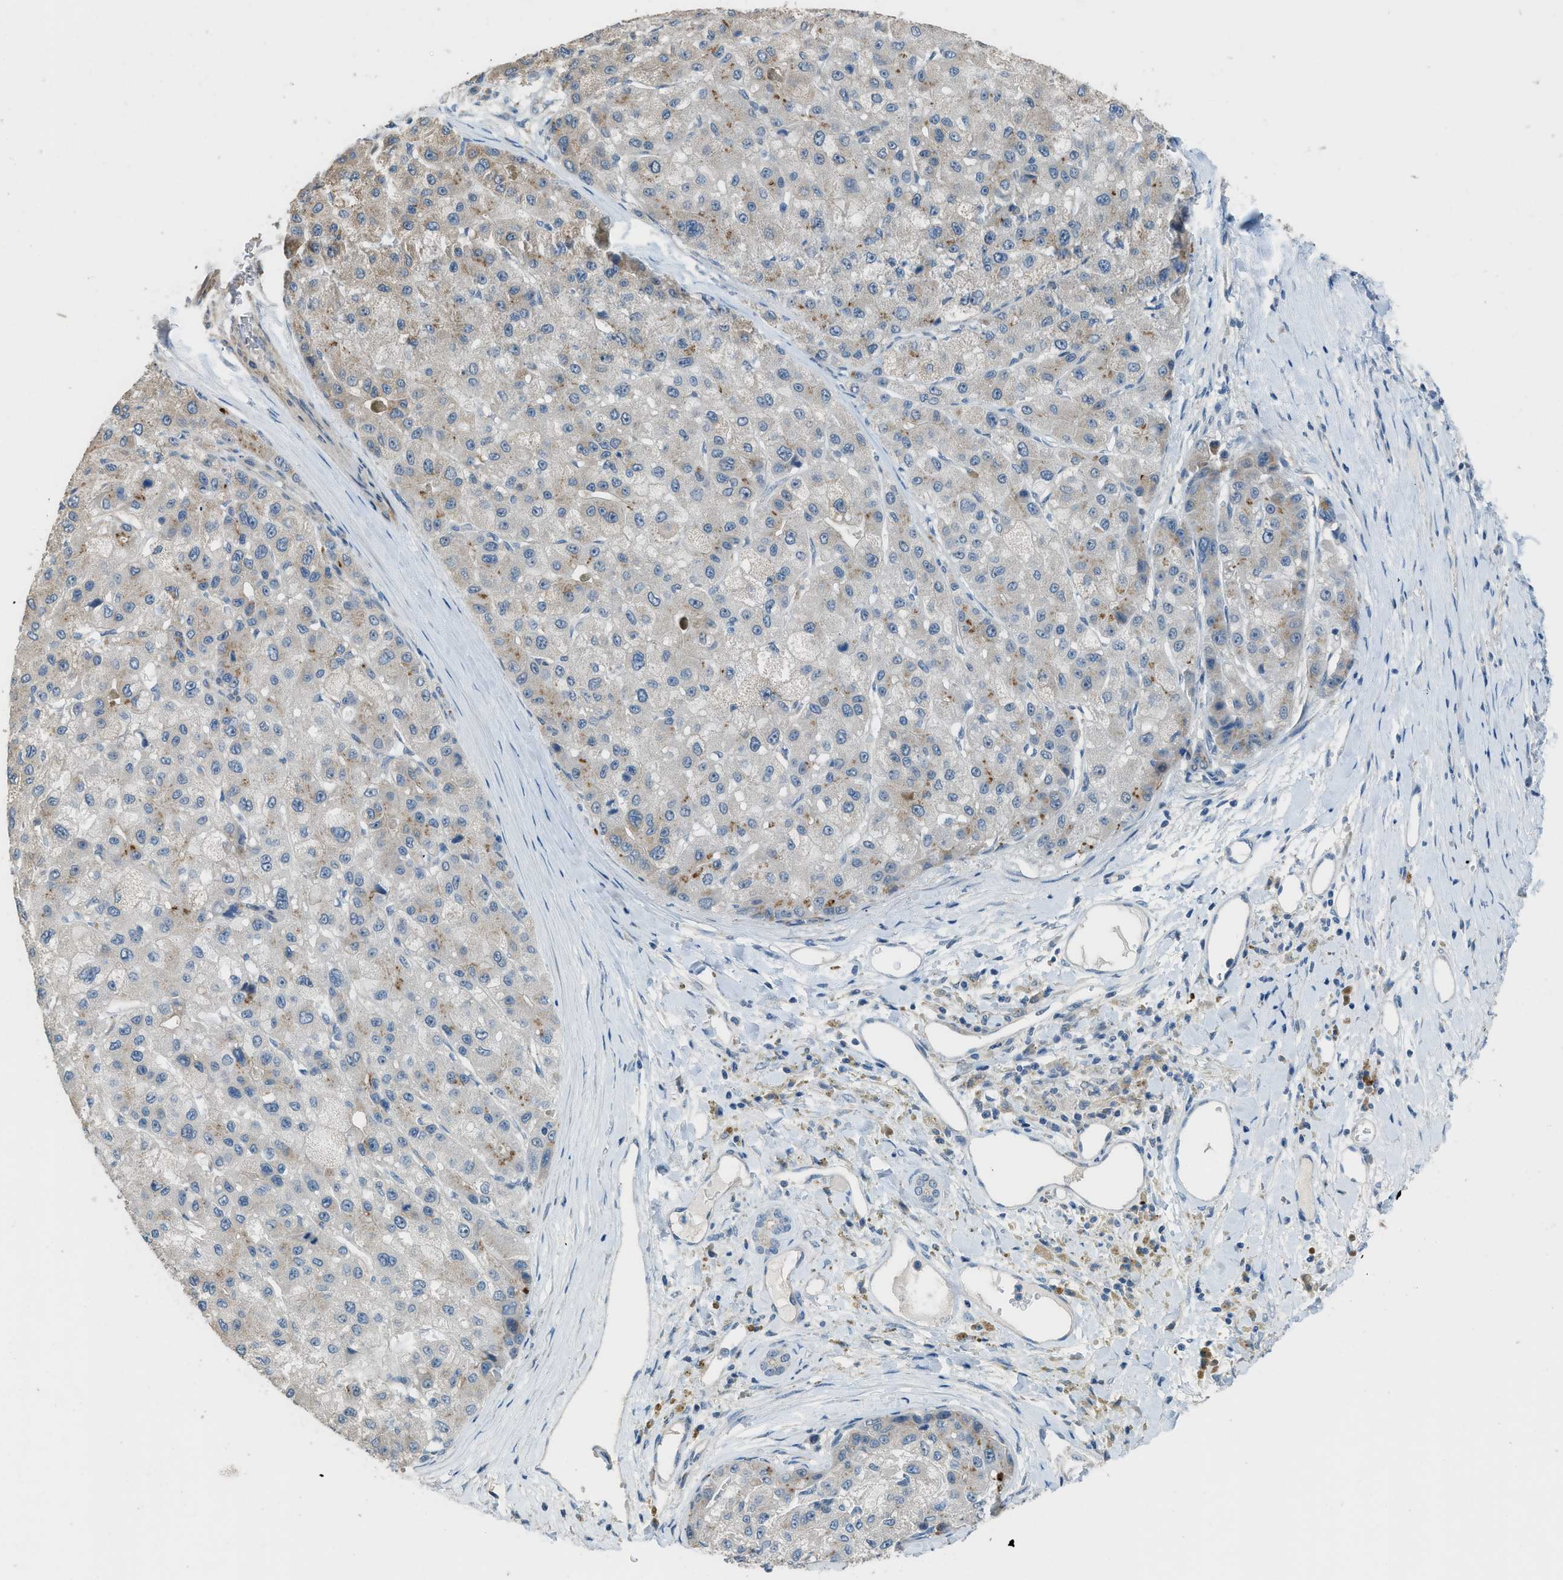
{"staining": {"intensity": "weak", "quantity": "25%-75%", "location": "cytoplasmic/membranous"}, "tissue": "liver cancer", "cell_type": "Tumor cells", "image_type": "cancer", "snomed": [{"axis": "morphology", "description": "Carcinoma, Hepatocellular, NOS"}, {"axis": "topography", "description": "Liver"}], "caption": "Approximately 25%-75% of tumor cells in liver hepatocellular carcinoma show weak cytoplasmic/membranous protein expression as visualized by brown immunohistochemical staining.", "gene": "TIMD4", "patient": {"sex": "male", "age": 80}}